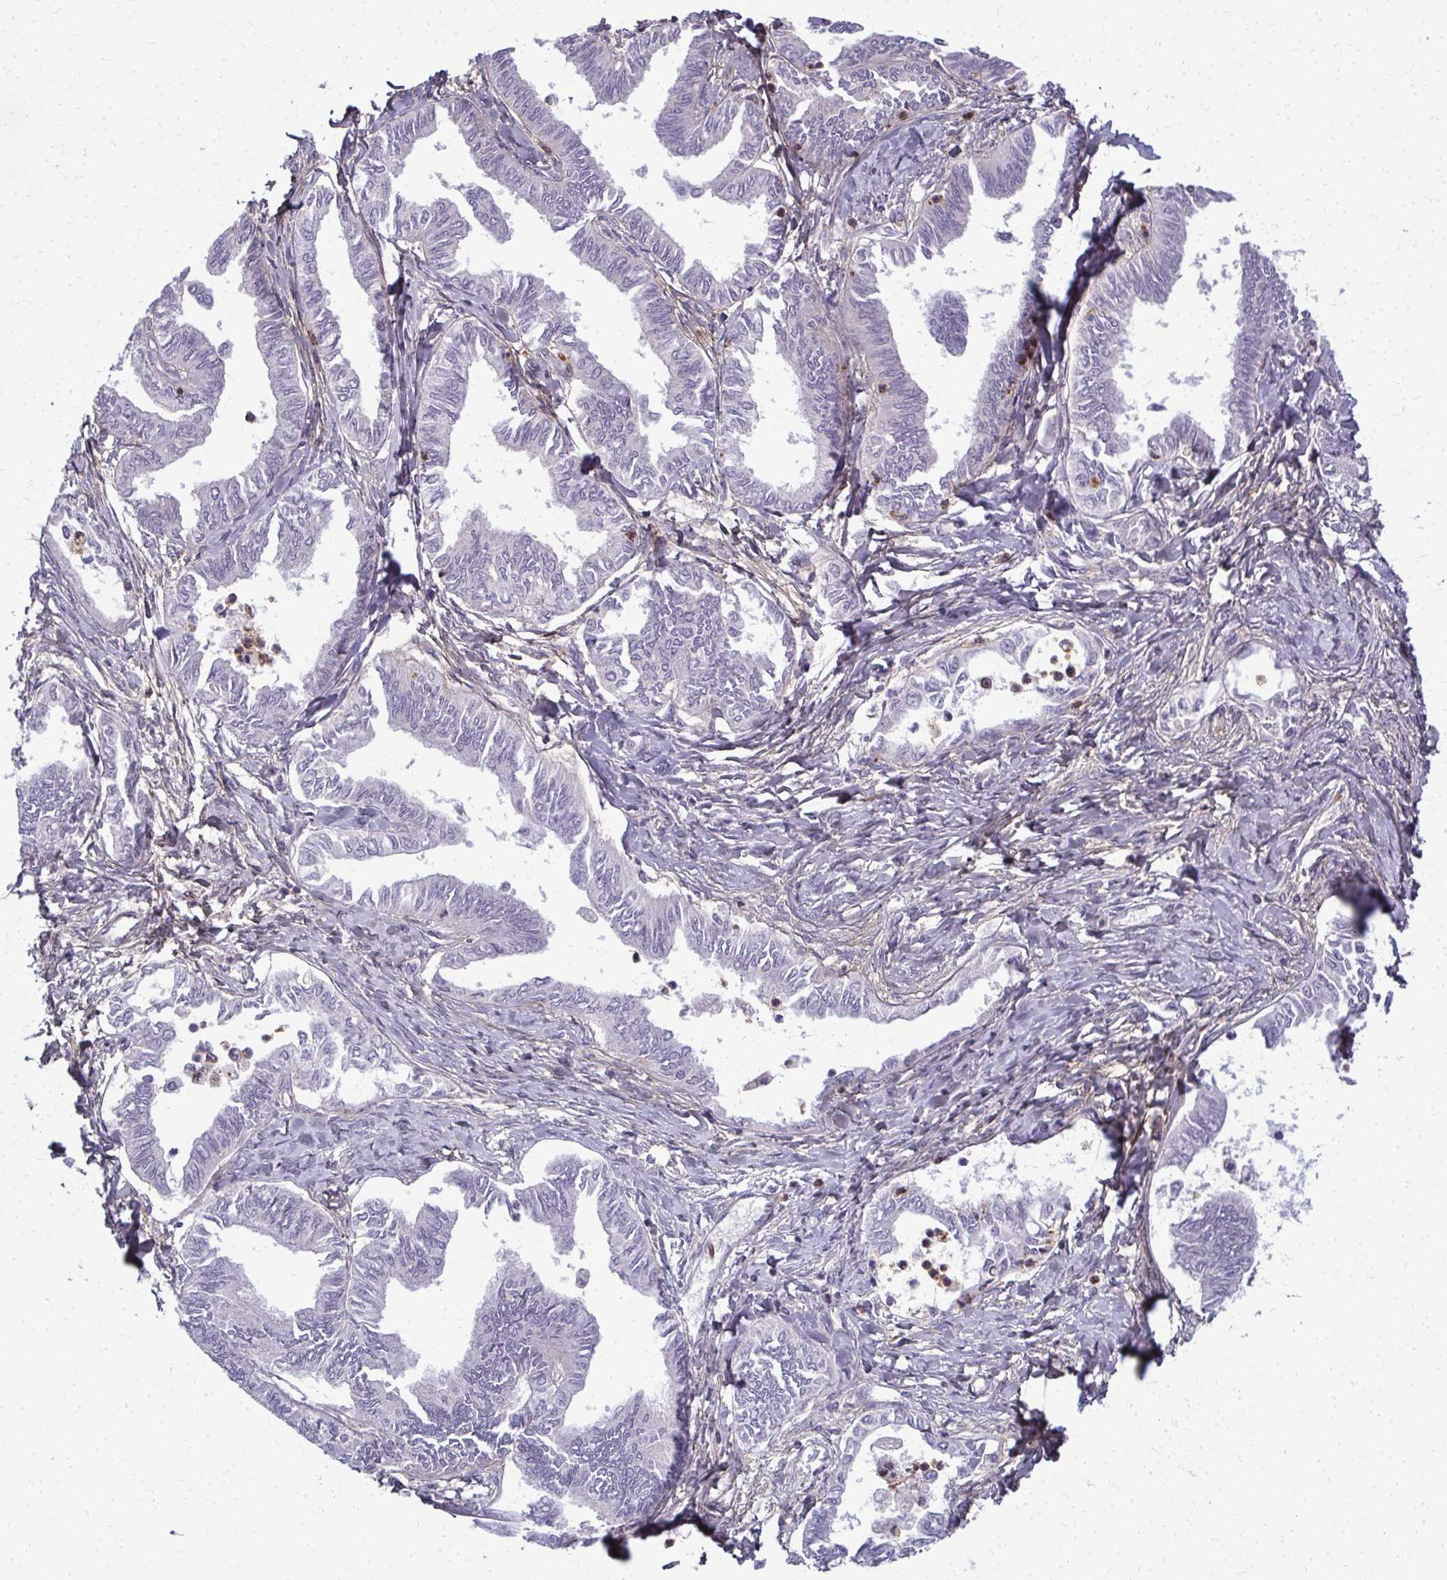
{"staining": {"intensity": "negative", "quantity": "none", "location": "none"}, "tissue": "ovarian cancer", "cell_type": "Tumor cells", "image_type": "cancer", "snomed": [{"axis": "morphology", "description": "Carcinoma, endometroid"}, {"axis": "topography", "description": "Ovary"}], "caption": "High magnification brightfield microscopy of endometroid carcinoma (ovarian) stained with DAB (brown) and counterstained with hematoxylin (blue): tumor cells show no significant expression.", "gene": "AP5M1", "patient": {"sex": "female", "age": 70}}